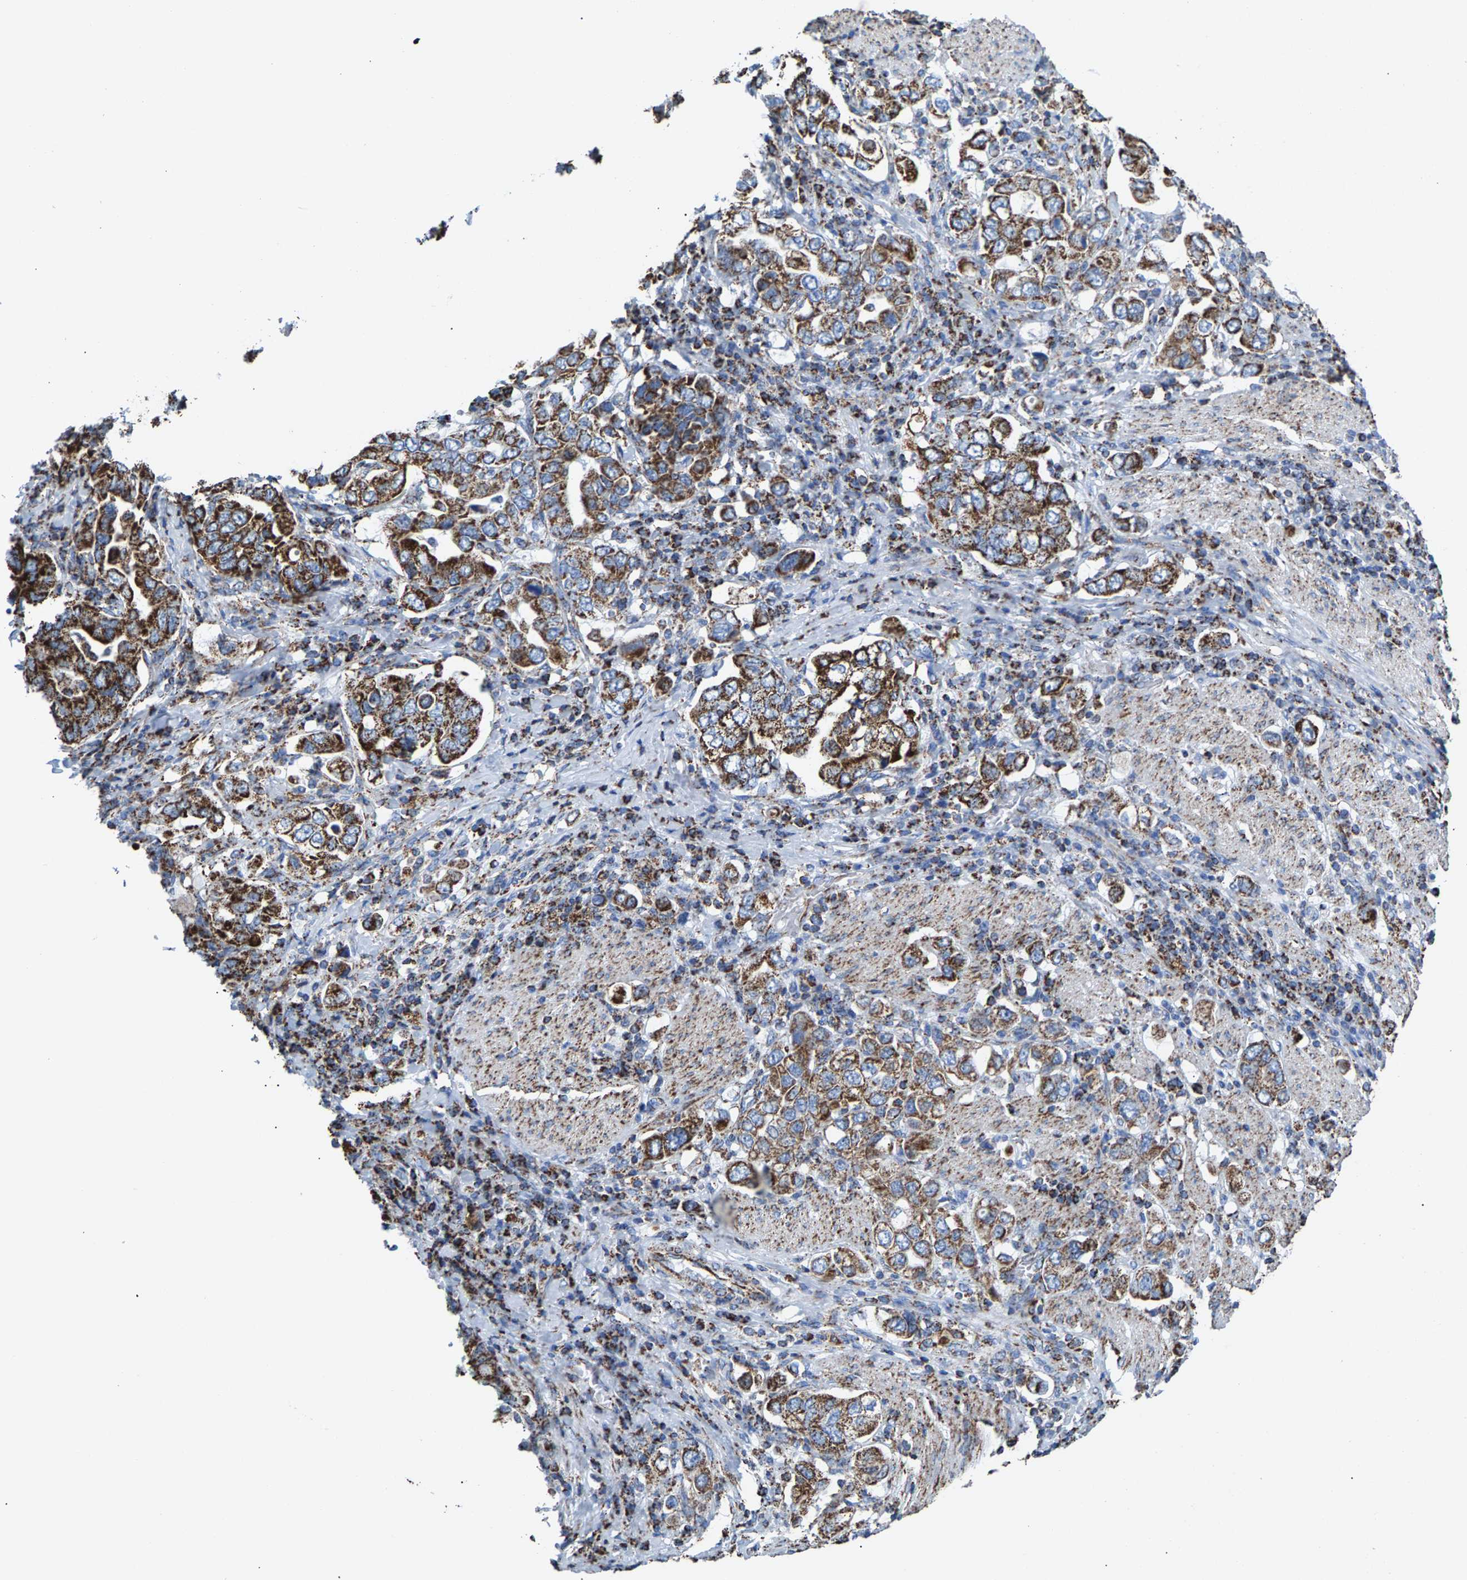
{"staining": {"intensity": "moderate", "quantity": ">75%", "location": "cytoplasmic/membranous"}, "tissue": "stomach cancer", "cell_type": "Tumor cells", "image_type": "cancer", "snomed": [{"axis": "morphology", "description": "Adenocarcinoma, NOS"}, {"axis": "topography", "description": "Stomach, upper"}], "caption": "Immunohistochemistry (IHC) of adenocarcinoma (stomach) demonstrates medium levels of moderate cytoplasmic/membranous positivity in about >75% of tumor cells.", "gene": "ECHS1", "patient": {"sex": "male", "age": 62}}